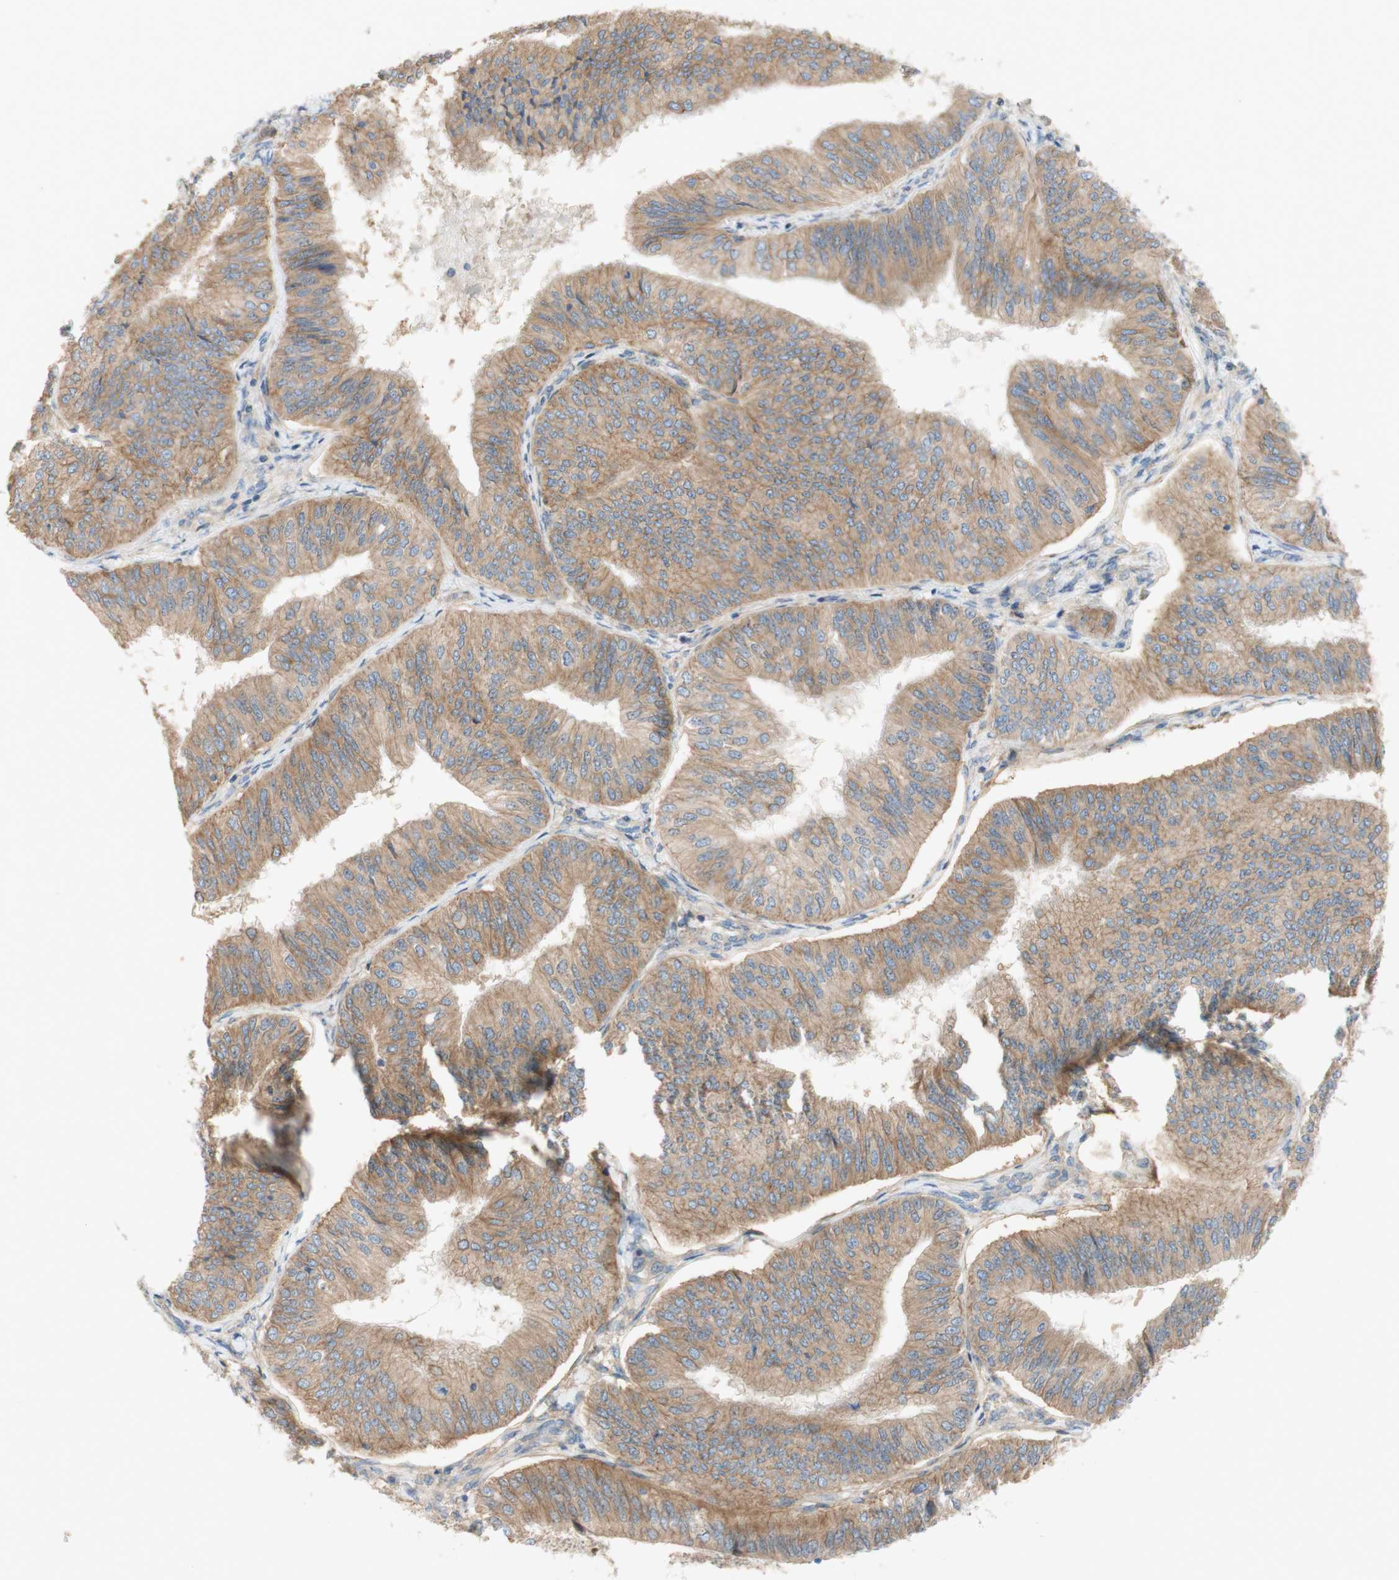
{"staining": {"intensity": "weak", "quantity": ">75%", "location": "cytoplasmic/membranous"}, "tissue": "endometrial cancer", "cell_type": "Tumor cells", "image_type": "cancer", "snomed": [{"axis": "morphology", "description": "Adenocarcinoma, NOS"}, {"axis": "topography", "description": "Endometrium"}], "caption": "Tumor cells show low levels of weak cytoplasmic/membranous positivity in approximately >75% of cells in human endometrial cancer (adenocarcinoma). The protein of interest is shown in brown color, while the nuclei are stained blue.", "gene": "ATP2B1", "patient": {"sex": "female", "age": 58}}